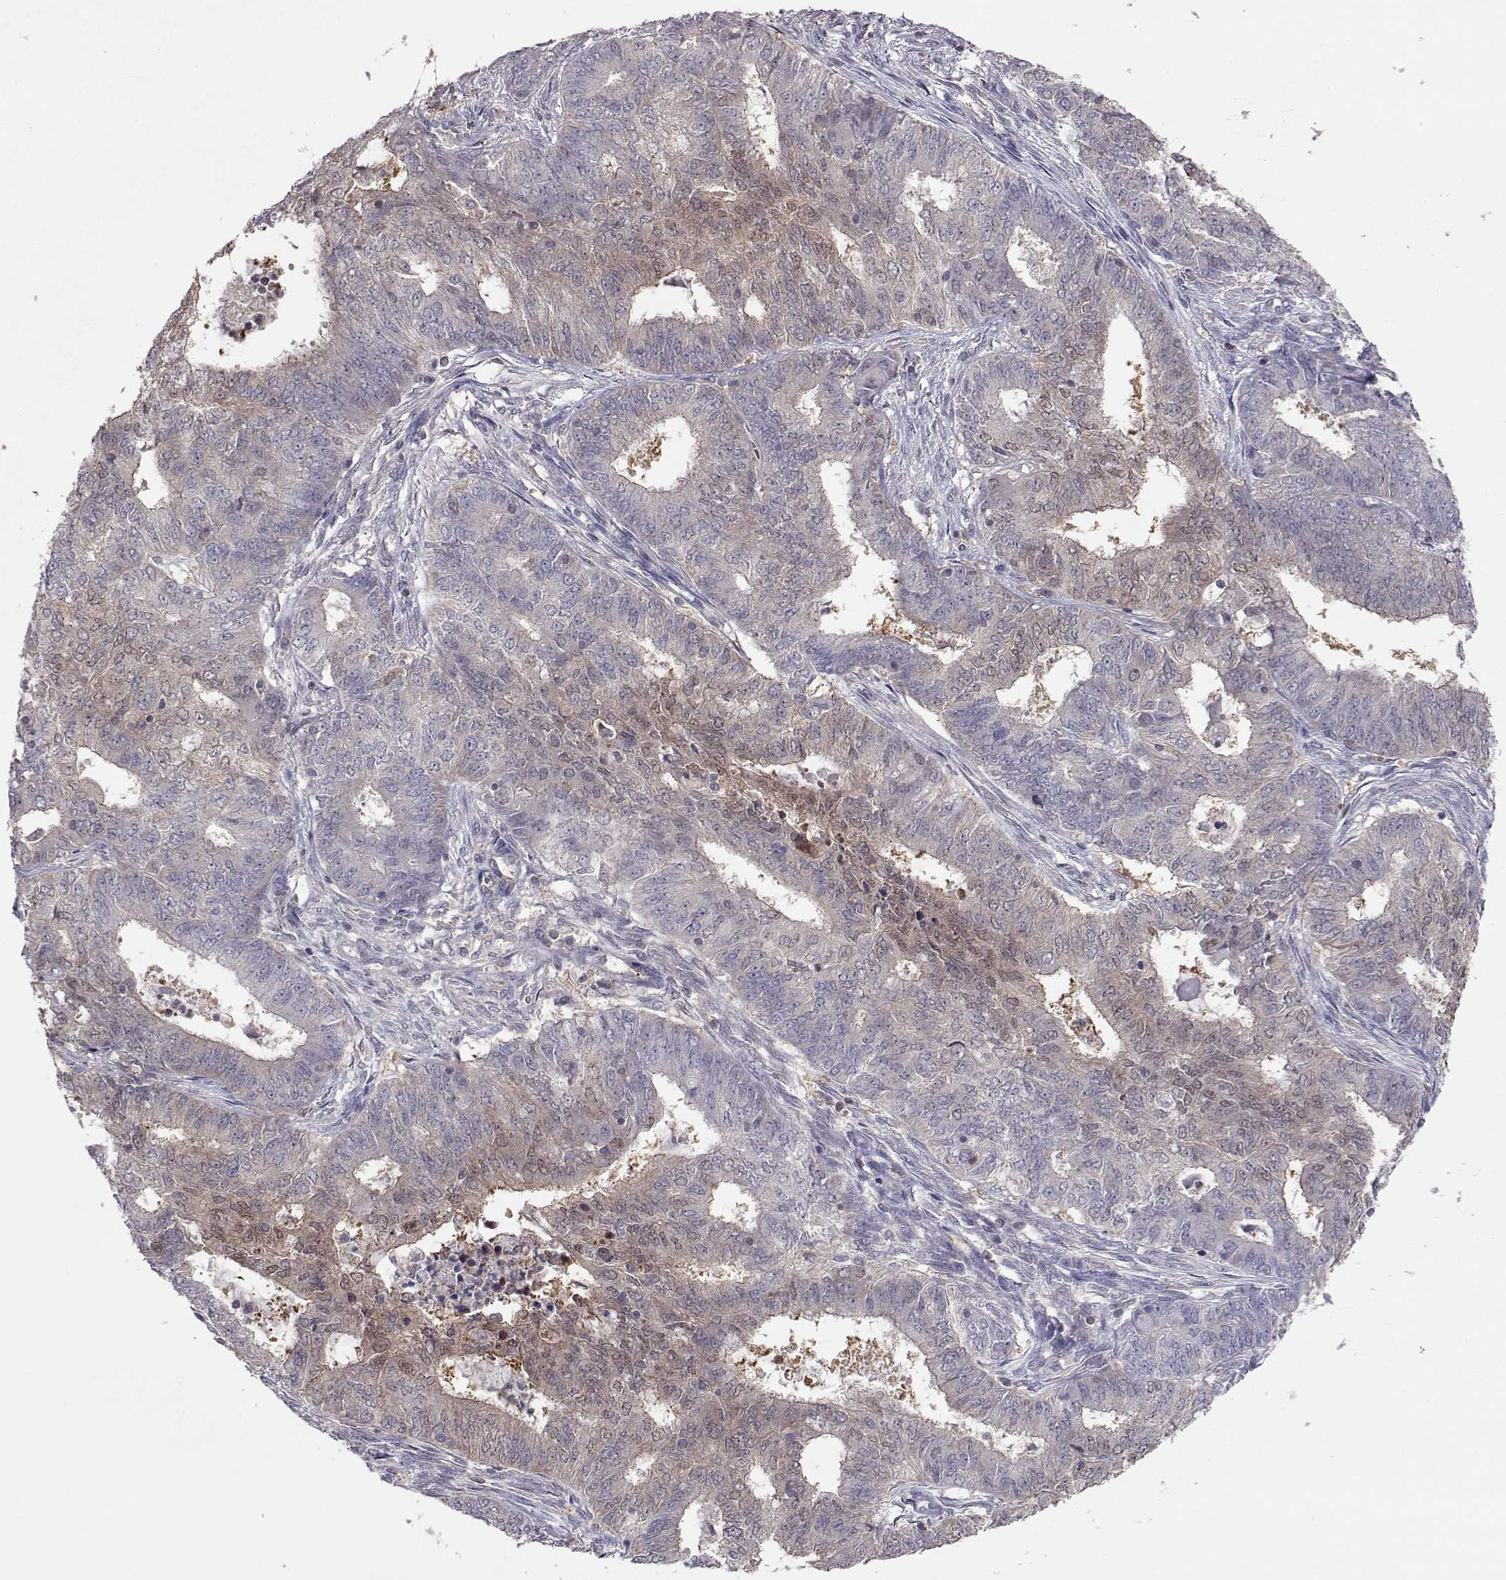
{"staining": {"intensity": "weak", "quantity": "25%-75%", "location": "cytoplasmic/membranous"}, "tissue": "endometrial cancer", "cell_type": "Tumor cells", "image_type": "cancer", "snomed": [{"axis": "morphology", "description": "Adenocarcinoma, NOS"}, {"axis": "topography", "description": "Endometrium"}], "caption": "Endometrial cancer (adenocarcinoma) stained with a protein marker displays weak staining in tumor cells.", "gene": "NCAM2", "patient": {"sex": "female", "age": 62}}